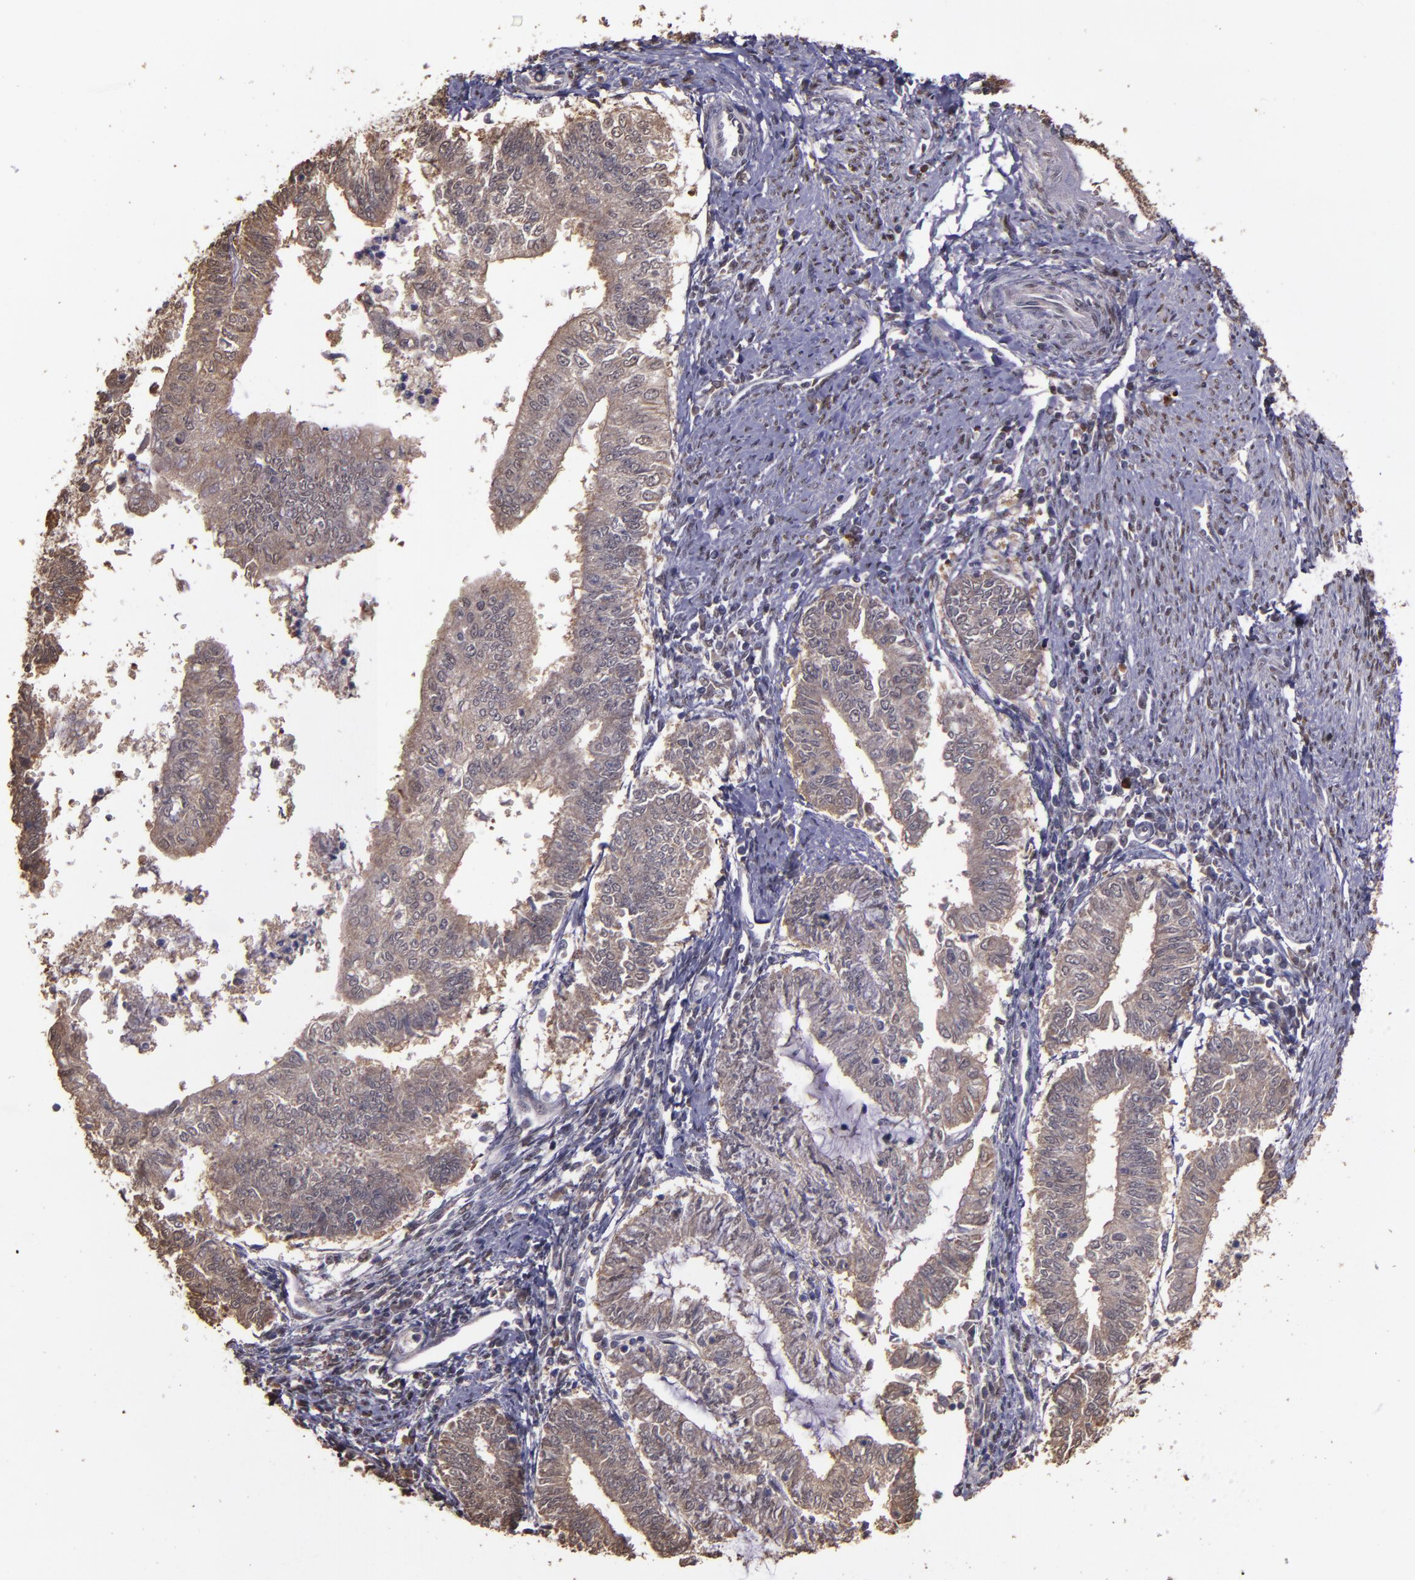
{"staining": {"intensity": "weak", "quantity": ">75%", "location": "cytoplasmic/membranous"}, "tissue": "endometrial cancer", "cell_type": "Tumor cells", "image_type": "cancer", "snomed": [{"axis": "morphology", "description": "Adenocarcinoma, NOS"}, {"axis": "topography", "description": "Endometrium"}], "caption": "The histopathology image reveals staining of endometrial adenocarcinoma, revealing weak cytoplasmic/membranous protein positivity (brown color) within tumor cells.", "gene": "SERPINF2", "patient": {"sex": "female", "age": 66}}